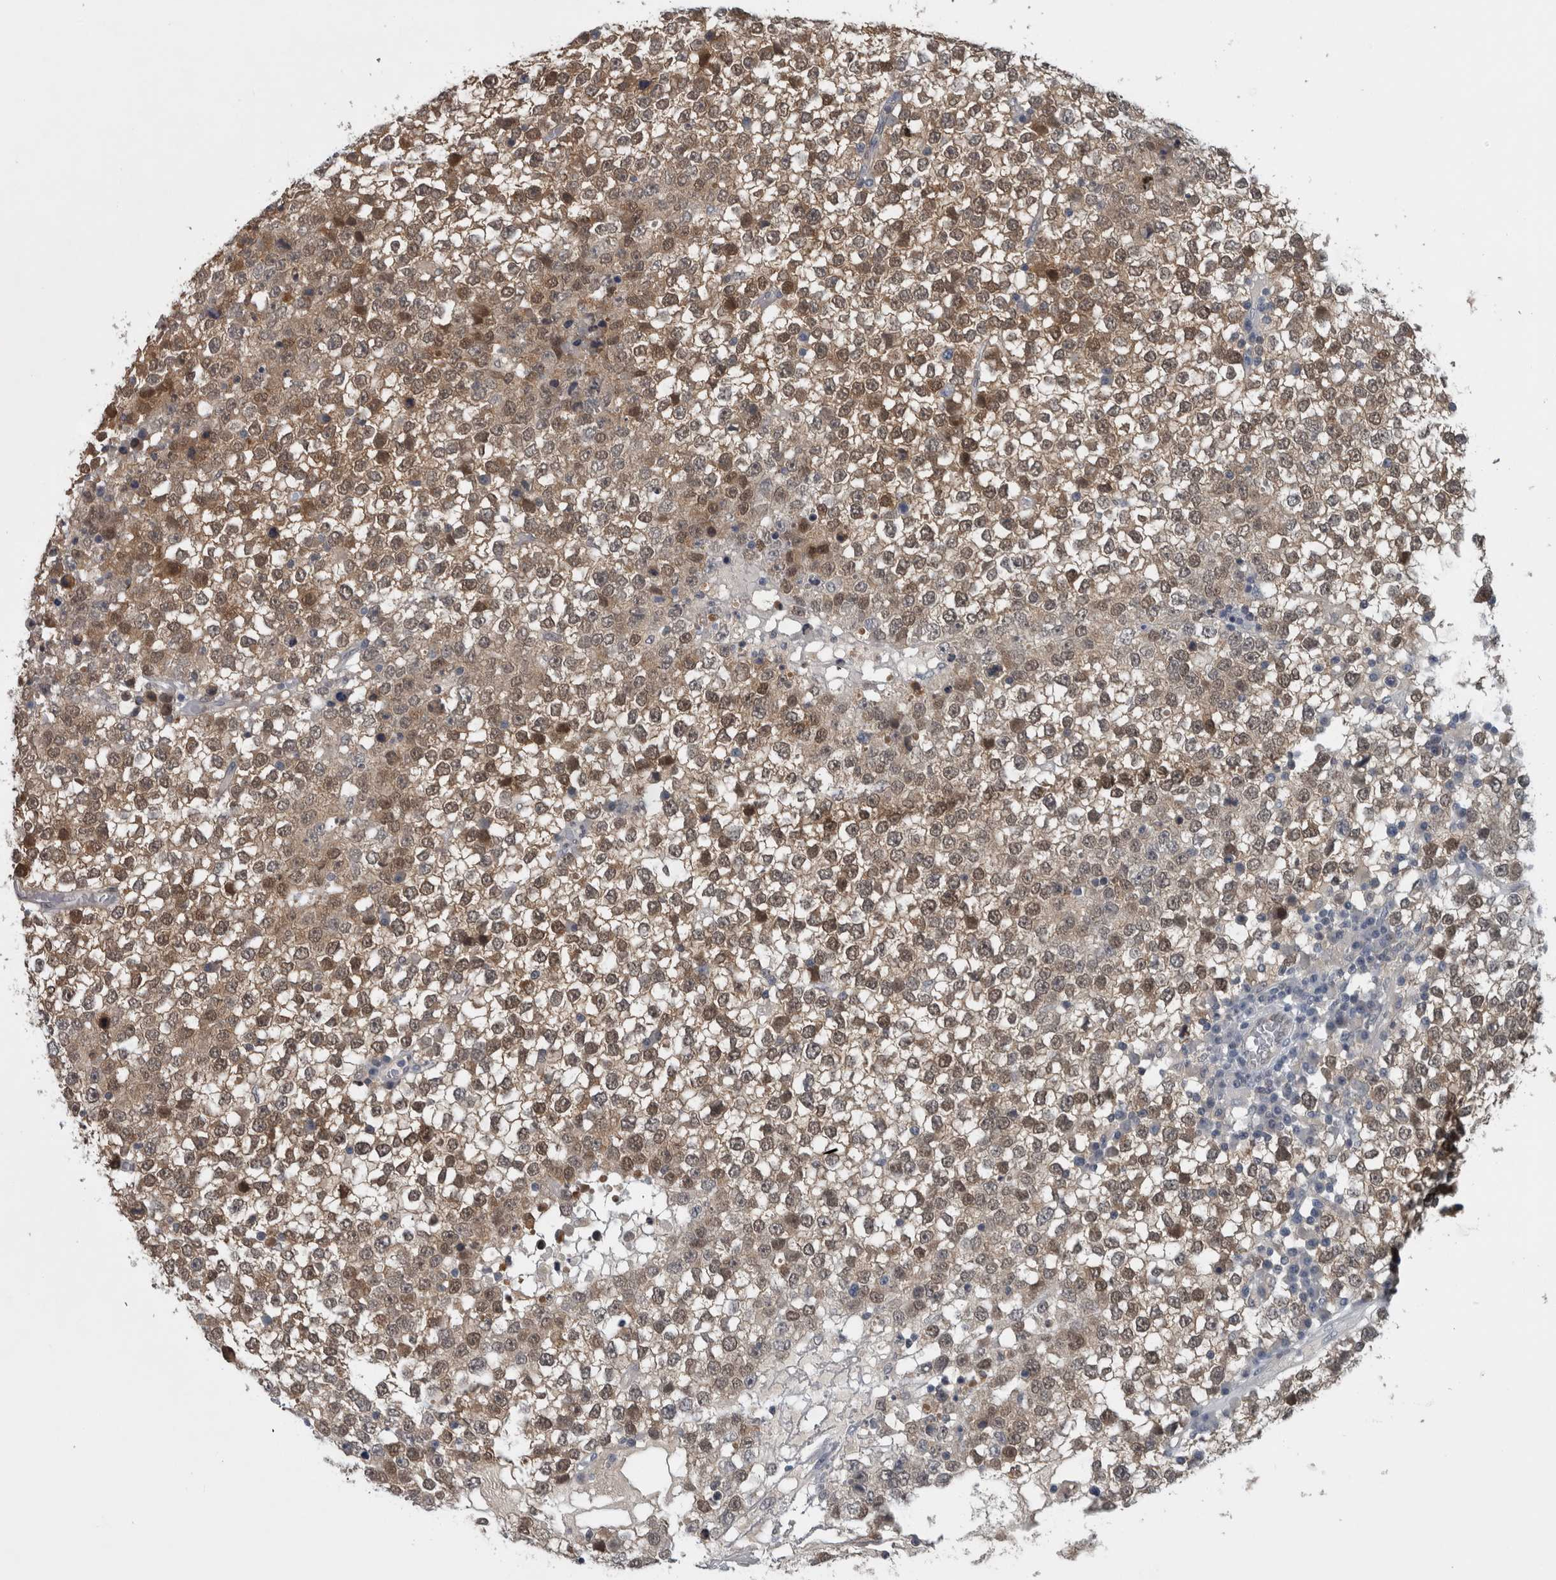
{"staining": {"intensity": "moderate", "quantity": ">75%", "location": "cytoplasmic/membranous,nuclear"}, "tissue": "testis cancer", "cell_type": "Tumor cells", "image_type": "cancer", "snomed": [{"axis": "morphology", "description": "Seminoma, NOS"}, {"axis": "topography", "description": "Testis"}], "caption": "IHC of seminoma (testis) demonstrates medium levels of moderate cytoplasmic/membranous and nuclear expression in about >75% of tumor cells.", "gene": "NAPRT", "patient": {"sex": "male", "age": 65}}